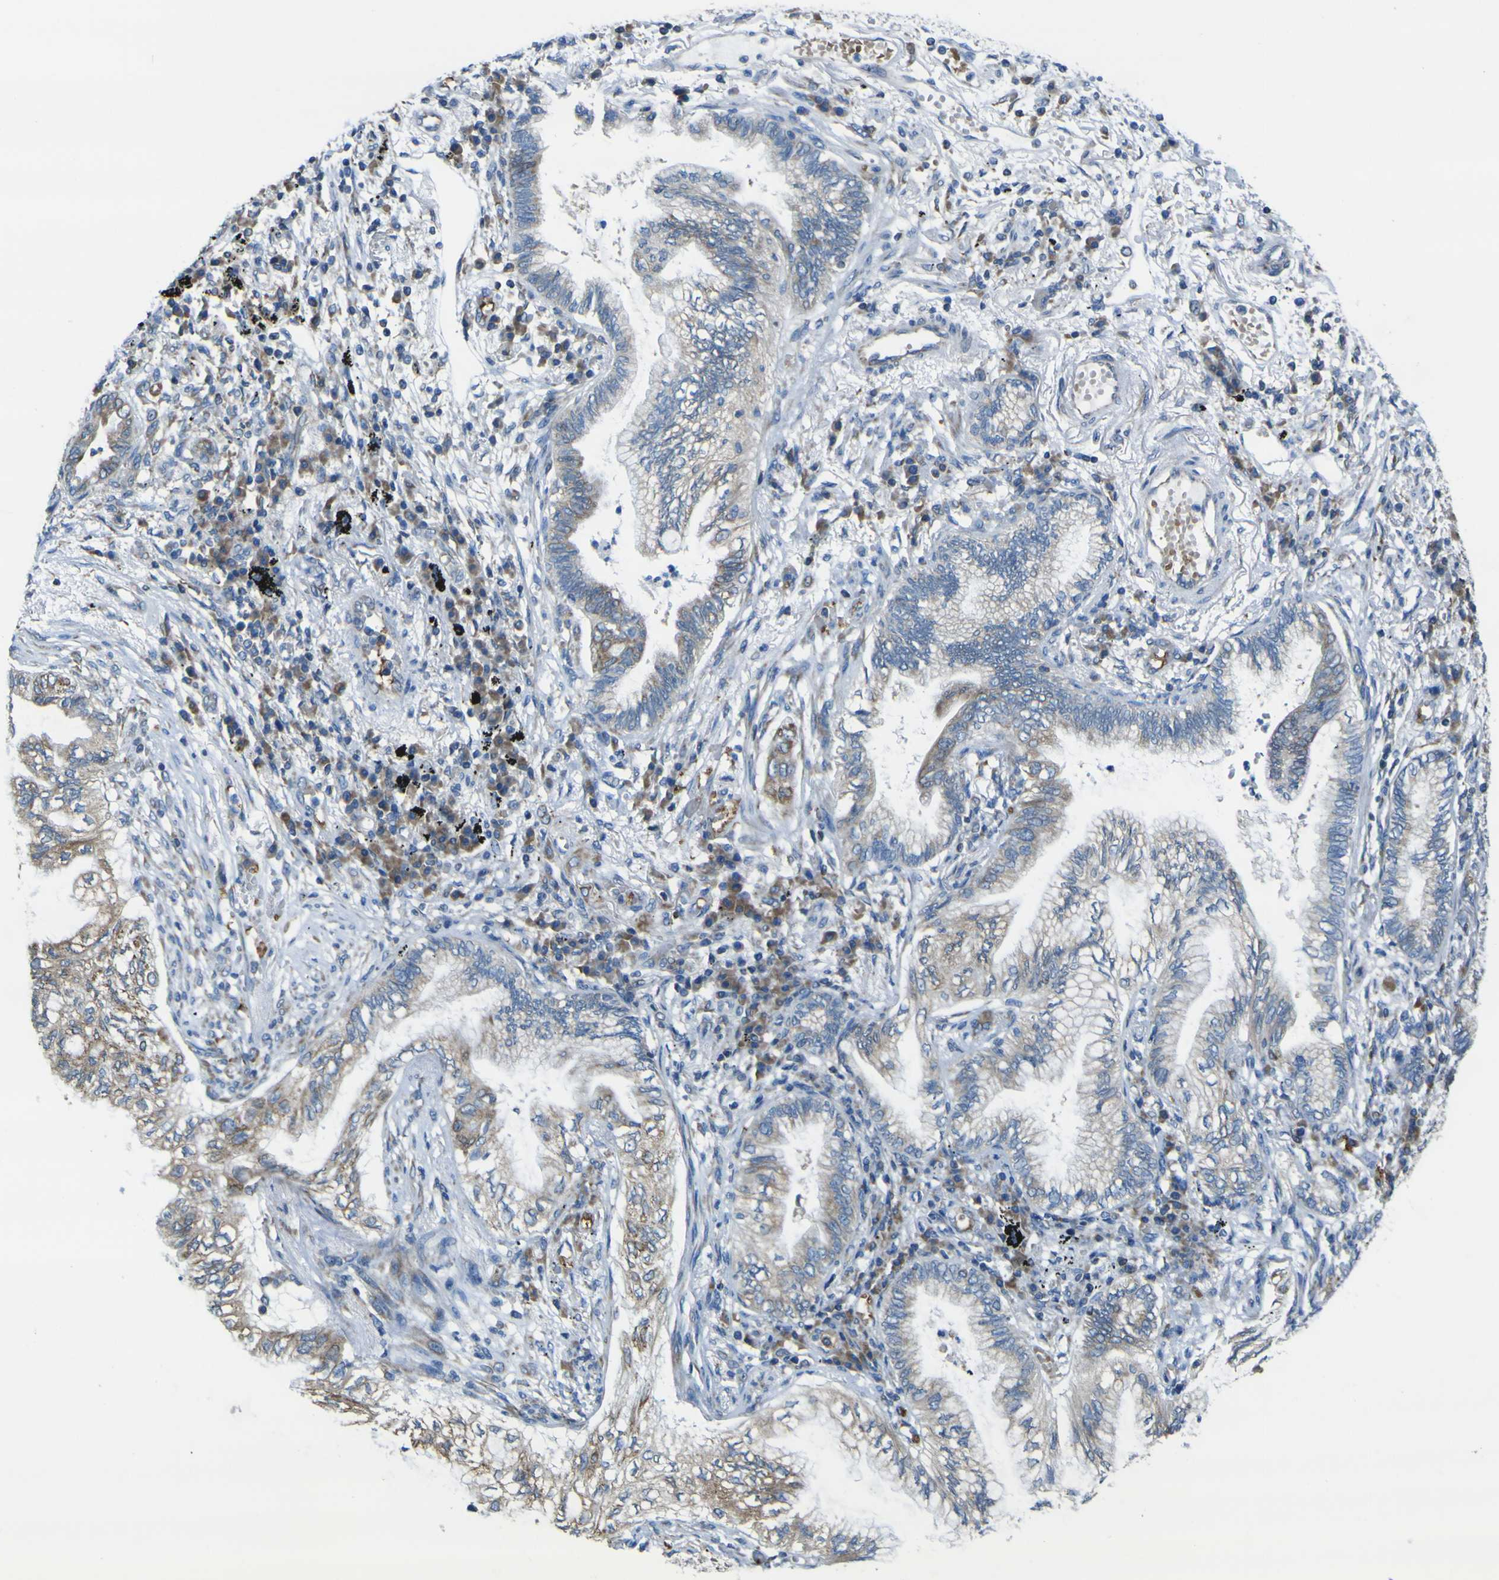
{"staining": {"intensity": "moderate", "quantity": ">75%", "location": "cytoplasmic/membranous"}, "tissue": "lung cancer", "cell_type": "Tumor cells", "image_type": "cancer", "snomed": [{"axis": "morphology", "description": "Normal tissue, NOS"}, {"axis": "morphology", "description": "Adenocarcinoma, NOS"}, {"axis": "topography", "description": "Bronchus"}, {"axis": "topography", "description": "Lung"}], "caption": "The image displays staining of adenocarcinoma (lung), revealing moderate cytoplasmic/membranous protein positivity (brown color) within tumor cells.", "gene": "STIM1", "patient": {"sex": "female", "age": 70}}